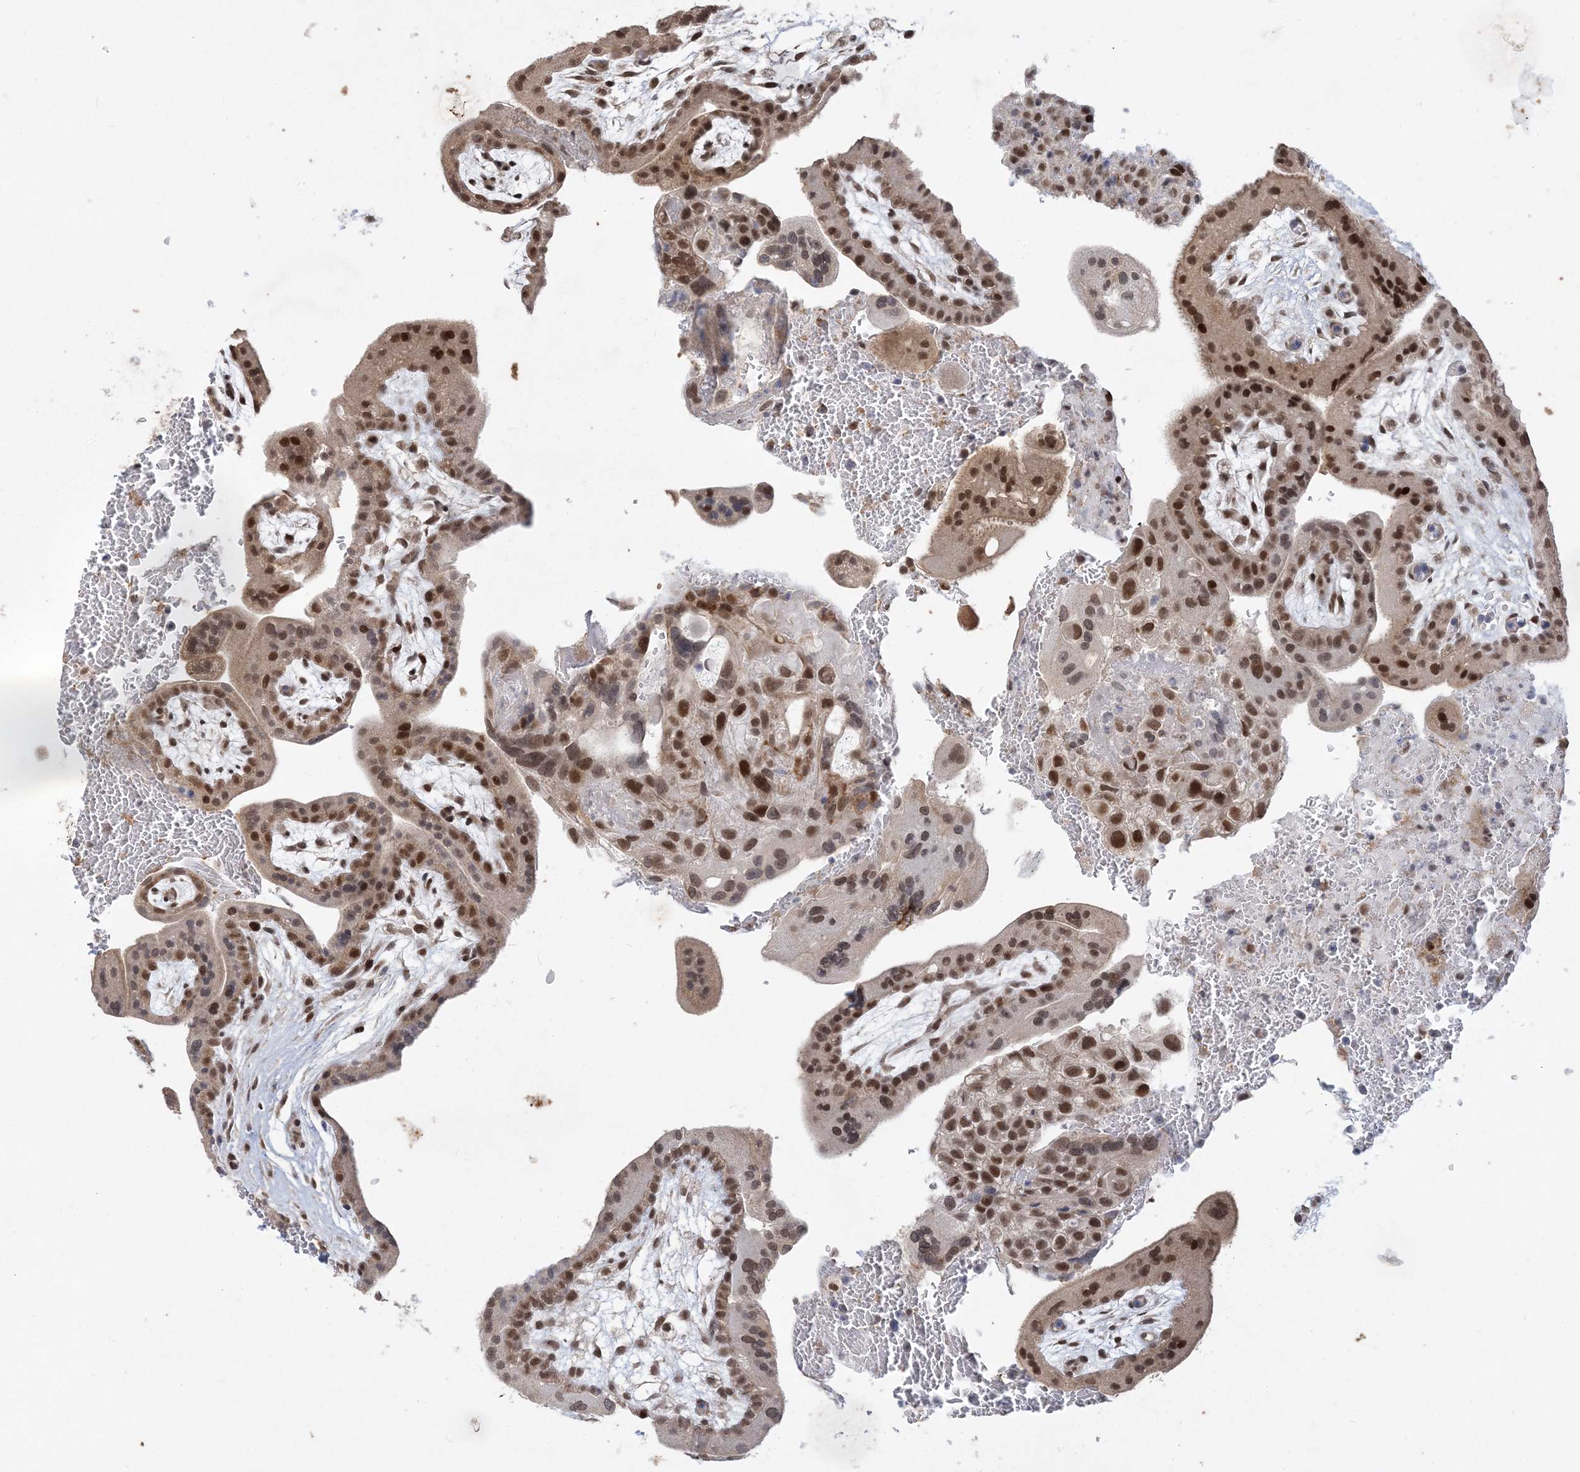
{"staining": {"intensity": "moderate", "quantity": ">75%", "location": "cytoplasmic/membranous,nuclear"}, "tissue": "placenta", "cell_type": "Decidual cells", "image_type": "normal", "snomed": [{"axis": "morphology", "description": "Normal tissue, NOS"}, {"axis": "topography", "description": "Placenta"}], "caption": "Immunohistochemistry staining of unremarkable placenta, which demonstrates medium levels of moderate cytoplasmic/membranous,nuclear expression in about >75% of decidual cells indicating moderate cytoplasmic/membranous,nuclear protein positivity. The staining was performed using DAB (brown) for protein detection and nuclei were counterstained in hematoxylin (blue).", "gene": "WAC", "patient": {"sex": "female", "age": 35}}